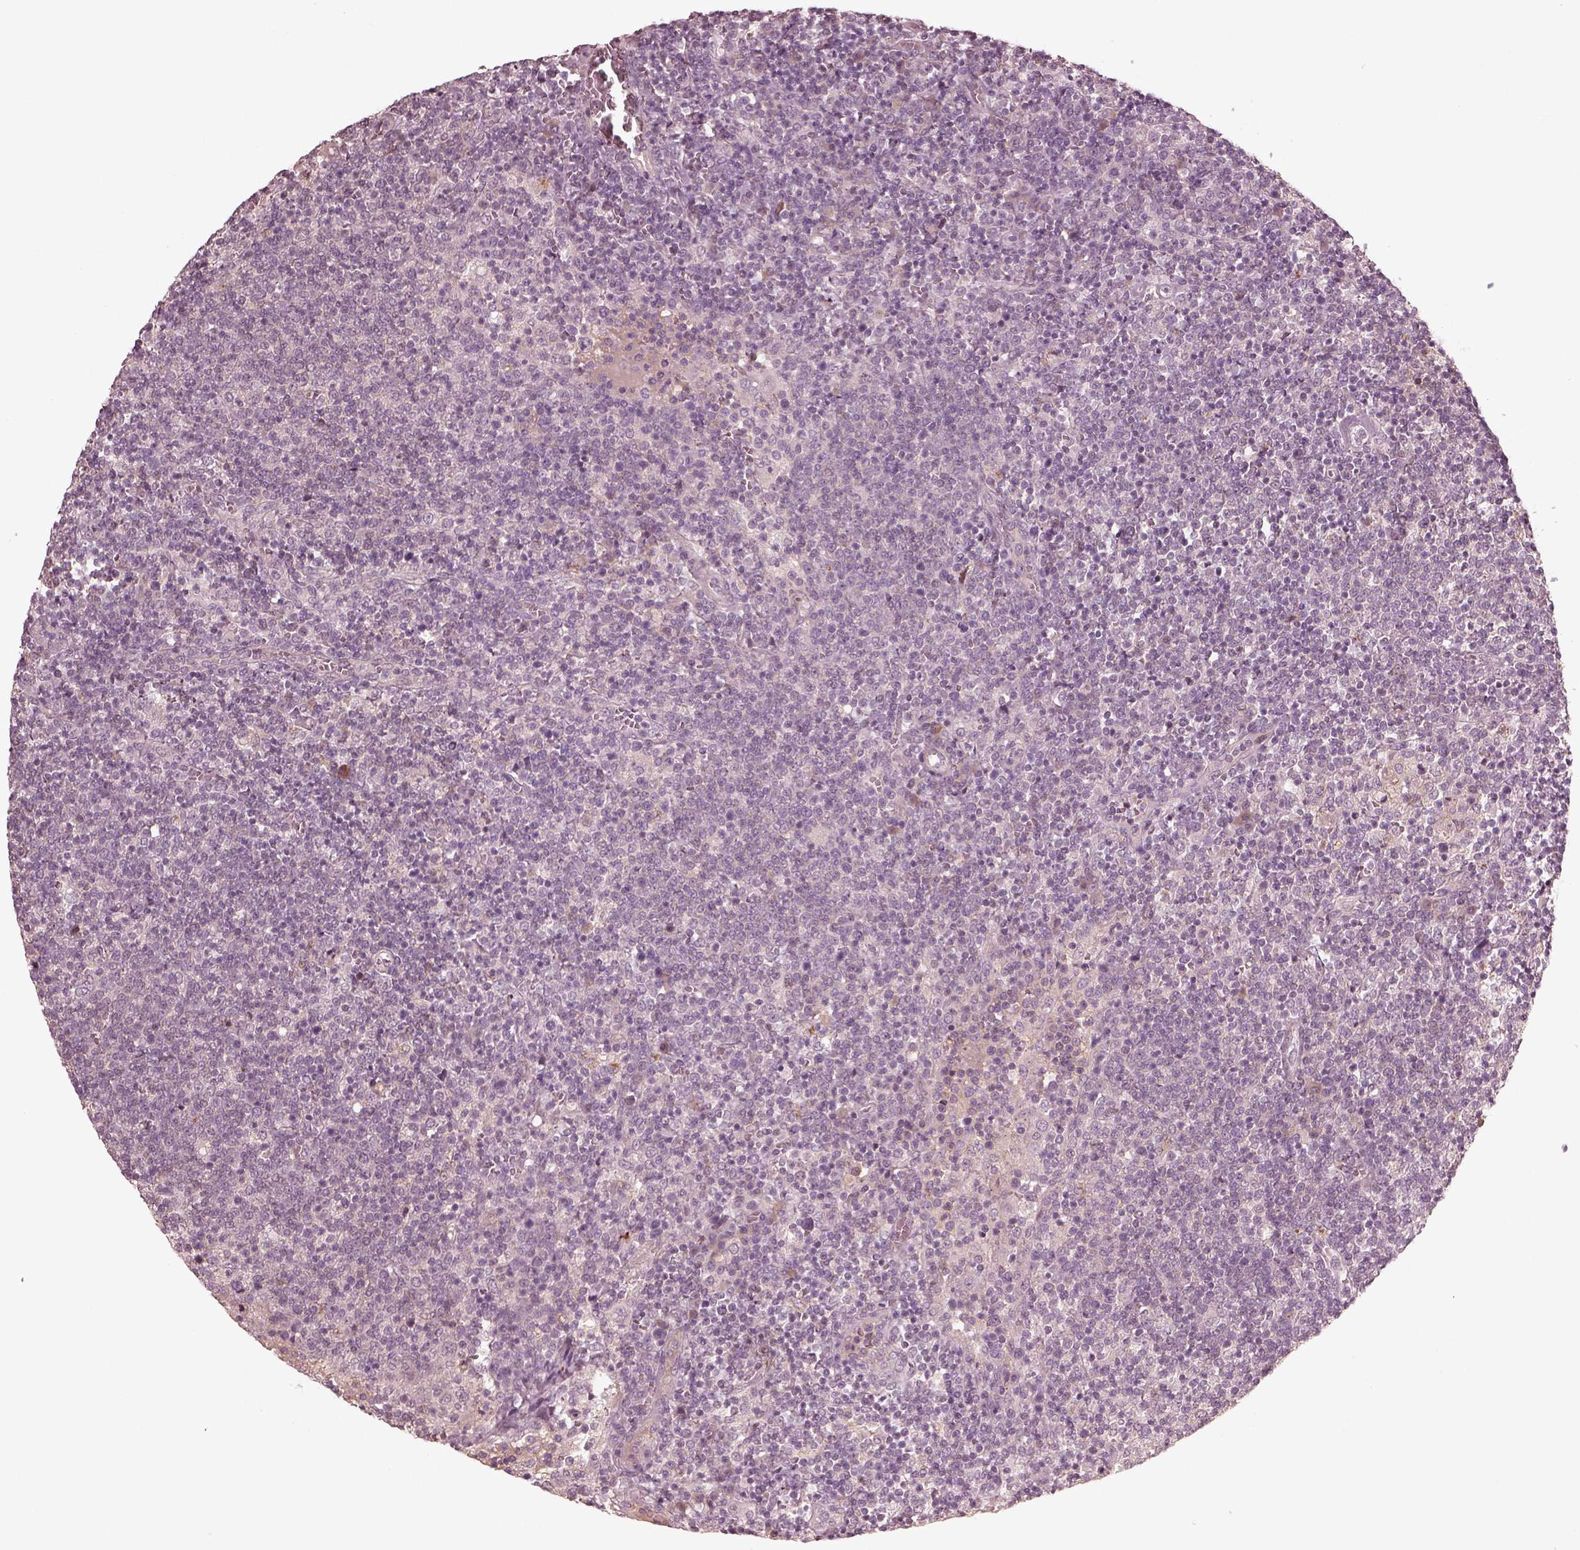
{"staining": {"intensity": "negative", "quantity": "none", "location": "none"}, "tissue": "lymphoma", "cell_type": "Tumor cells", "image_type": "cancer", "snomed": [{"axis": "morphology", "description": "Malignant lymphoma, non-Hodgkin's type, High grade"}, {"axis": "topography", "description": "Lymph node"}], "caption": "This image is of lymphoma stained with IHC to label a protein in brown with the nuclei are counter-stained blue. There is no positivity in tumor cells.", "gene": "VWA5B1", "patient": {"sex": "male", "age": 61}}